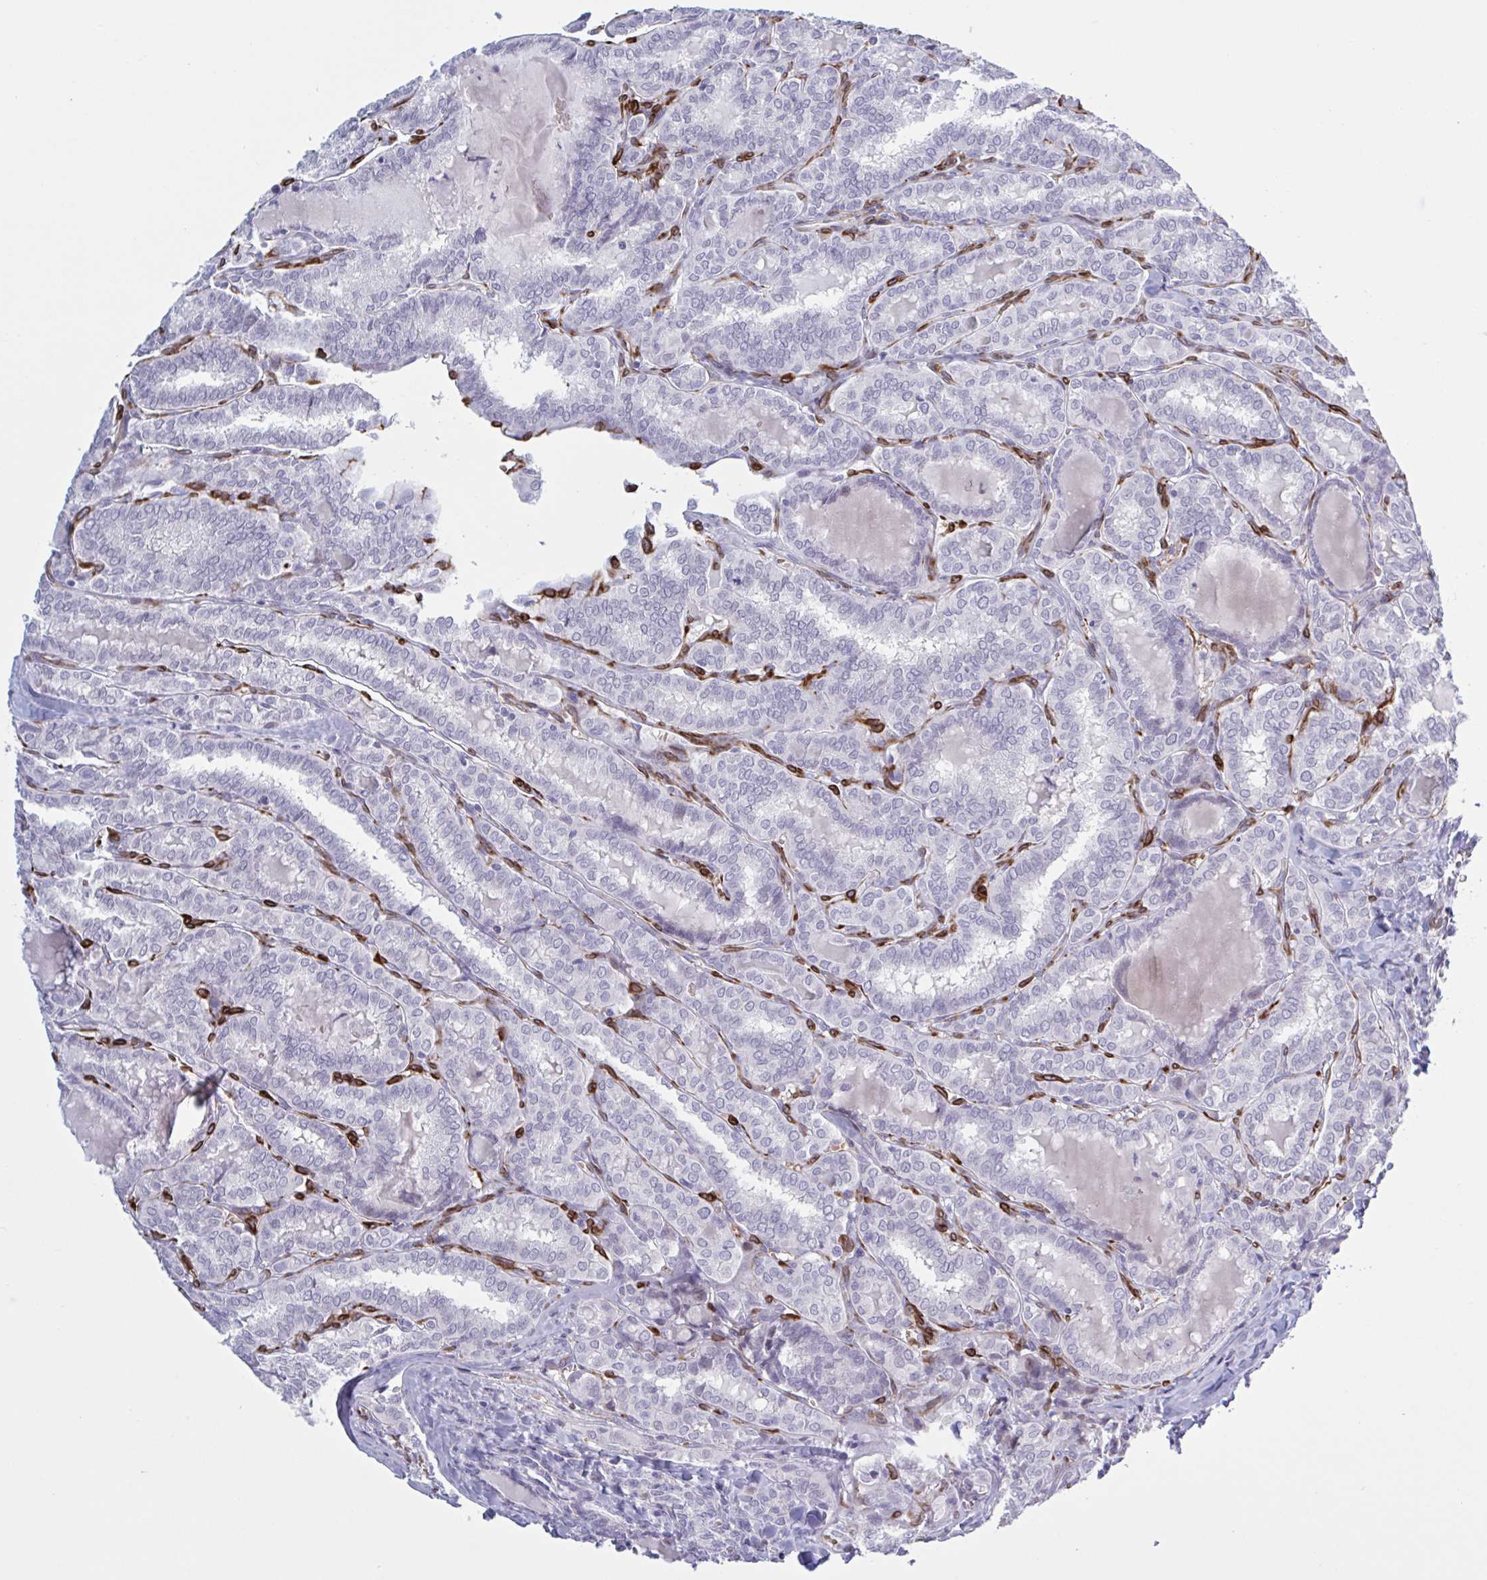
{"staining": {"intensity": "negative", "quantity": "none", "location": "none"}, "tissue": "thyroid cancer", "cell_type": "Tumor cells", "image_type": "cancer", "snomed": [{"axis": "morphology", "description": "Papillary adenocarcinoma, NOS"}, {"axis": "topography", "description": "Thyroid gland"}], "caption": "This is an immunohistochemistry histopathology image of papillary adenocarcinoma (thyroid). There is no staining in tumor cells.", "gene": "HSD11B2", "patient": {"sex": "female", "age": 30}}